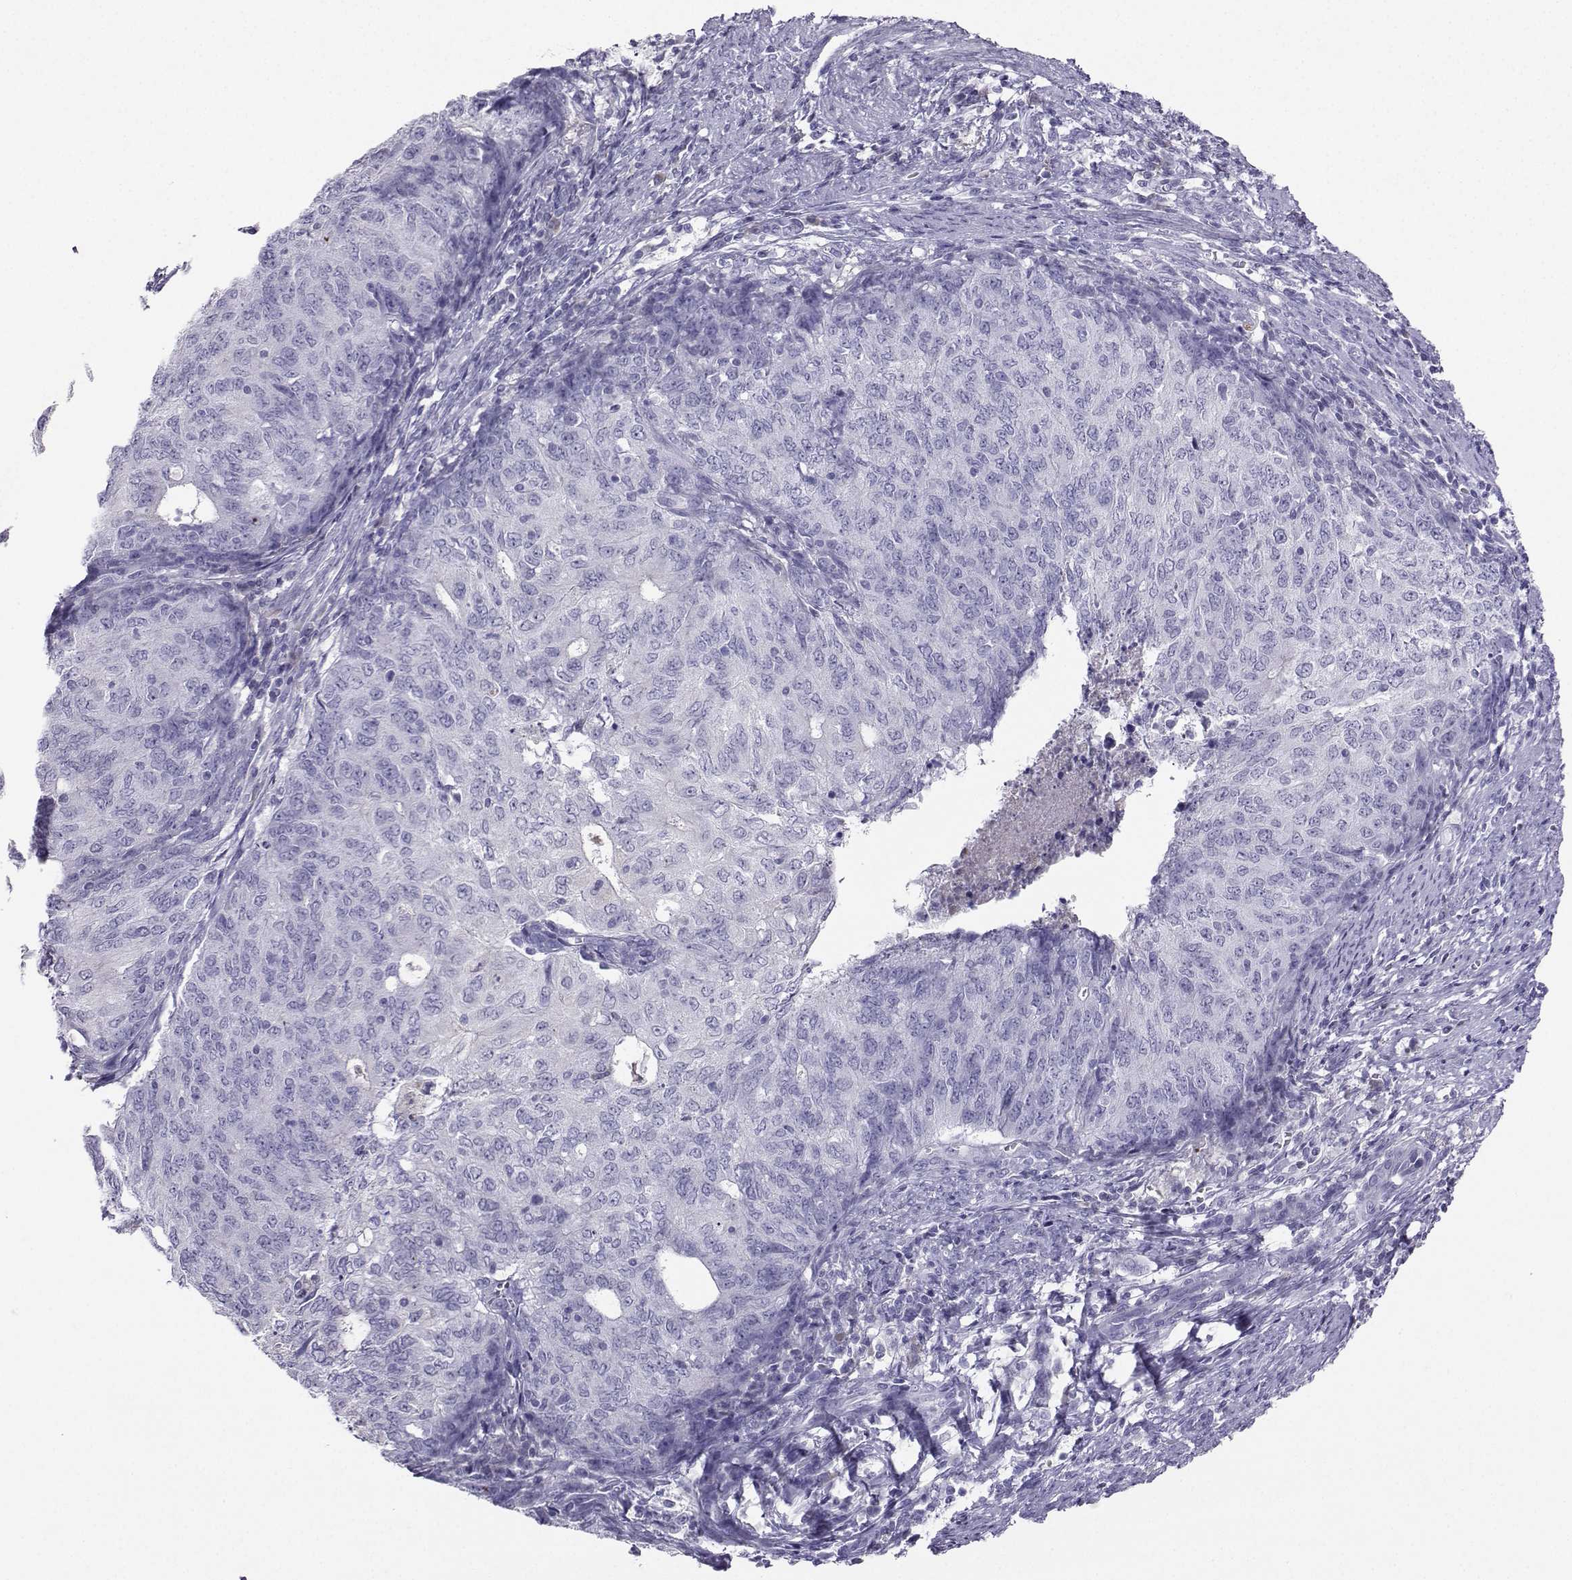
{"staining": {"intensity": "negative", "quantity": "none", "location": "none"}, "tissue": "endometrial cancer", "cell_type": "Tumor cells", "image_type": "cancer", "snomed": [{"axis": "morphology", "description": "Adenocarcinoma, NOS"}, {"axis": "topography", "description": "Endometrium"}], "caption": "The photomicrograph shows no staining of tumor cells in endometrial cancer.", "gene": "GRIK4", "patient": {"sex": "female", "age": 82}}